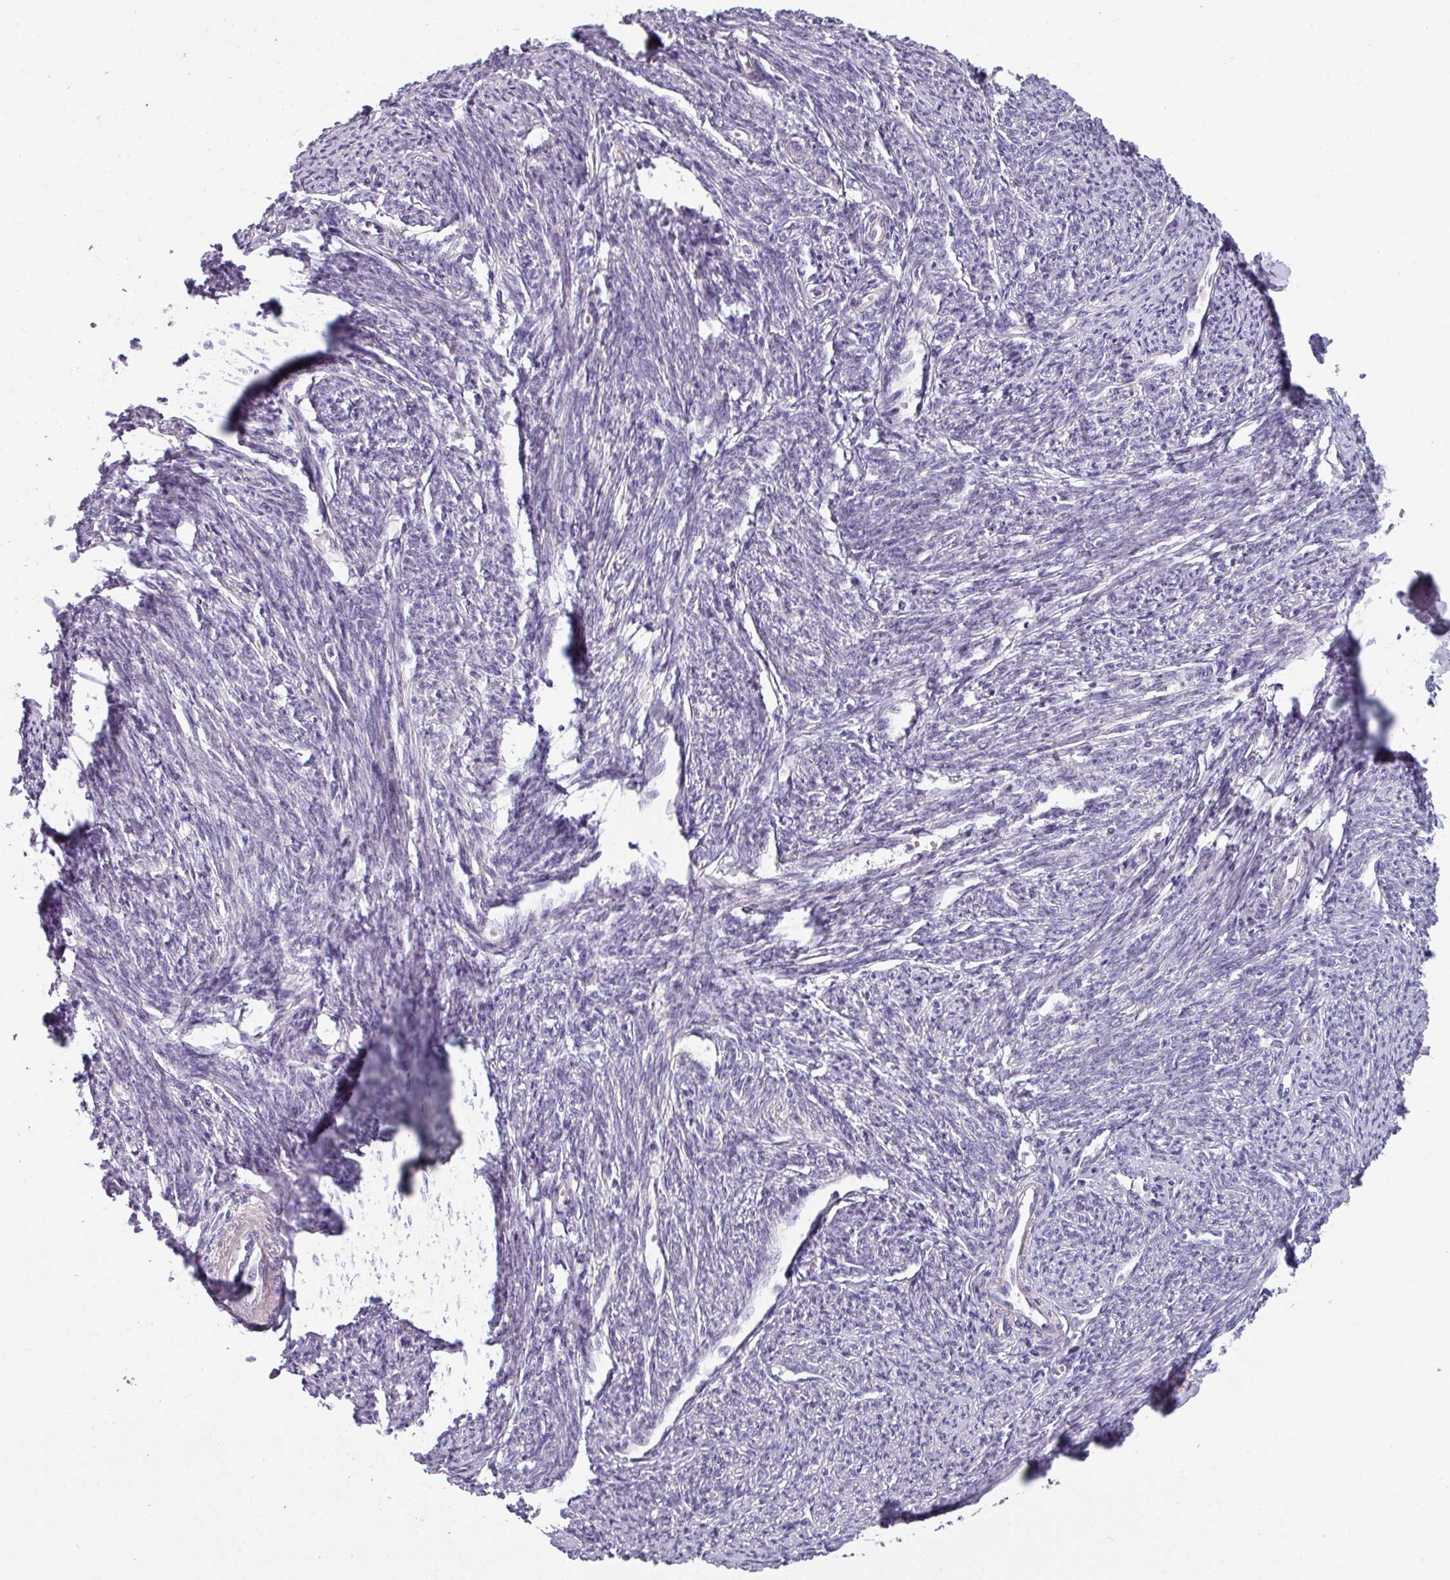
{"staining": {"intensity": "weak", "quantity": "25%-75%", "location": "cytoplasmic/membranous"}, "tissue": "smooth muscle", "cell_type": "Smooth muscle cells", "image_type": "normal", "snomed": [{"axis": "morphology", "description": "Normal tissue, NOS"}, {"axis": "topography", "description": "Smooth muscle"}, {"axis": "topography", "description": "Fallopian tube"}], "caption": "Immunohistochemical staining of unremarkable human smooth muscle demonstrates low levels of weak cytoplasmic/membranous expression in about 25%-75% of smooth muscle cells.", "gene": "TMEM132A", "patient": {"sex": "female", "age": 59}}